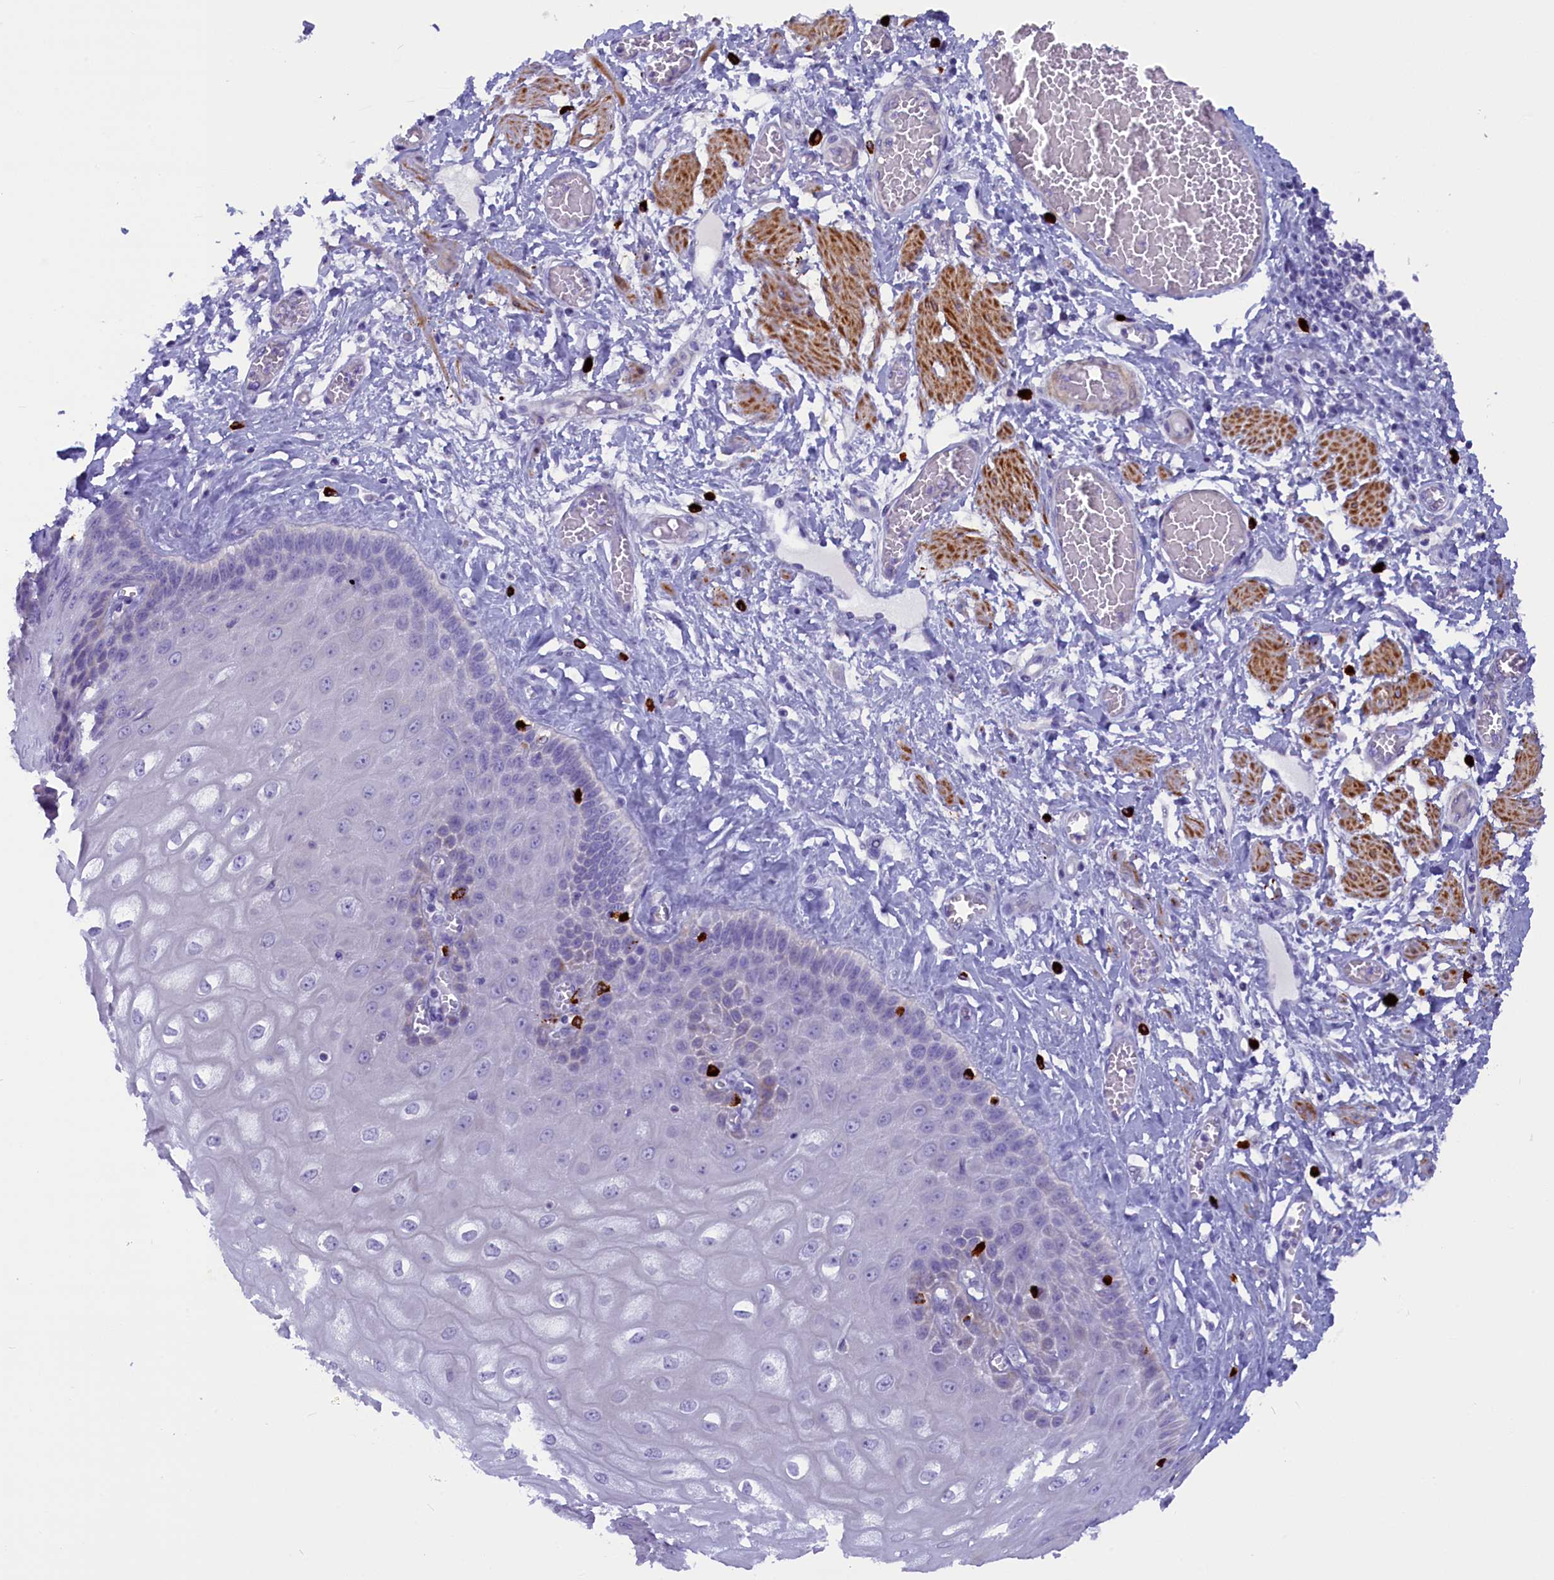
{"staining": {"intensity": "negative", "quantity": "none", "location": "none"}, "tissue": "esophagus", "cell_type": "Squamous epithelial cells", "image_type": "normal", "snomed": [{"axis": "morphology", "description": "Normal tissue, NOS"}, {"axis": "topography", "description": "Esophagus"}], "caption": "Squamous epithelial cells are negative for protein expression in benign human esophagus. Nuclei are stained in blue.", "gene": "RTTN", "patient": {"sex": "male", "age": 60}}